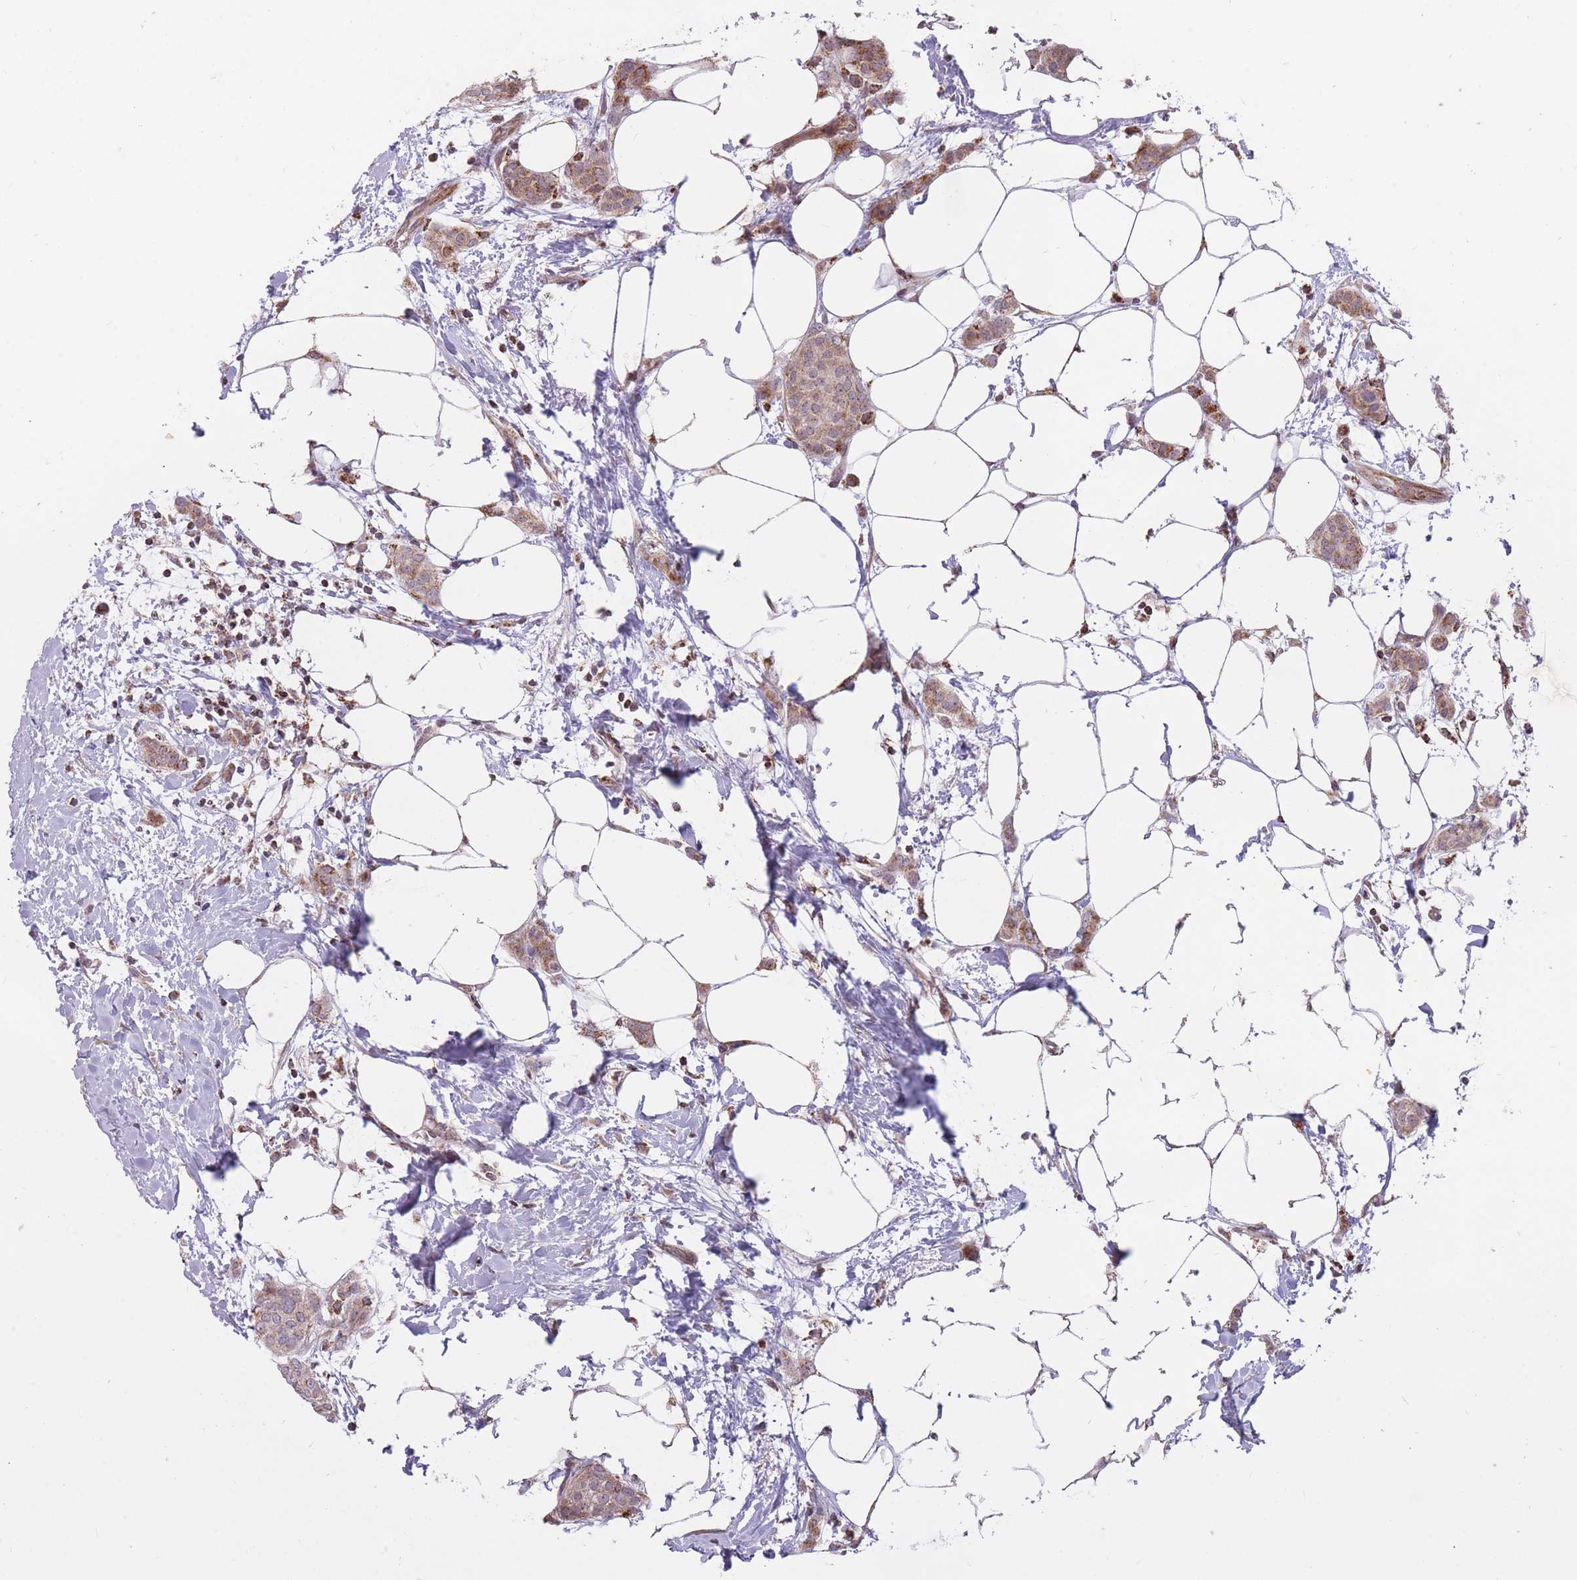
{"staining": {"intensity": "moderate", "quantity": "25%-75%", "location": "cytoplasmic/membranous"}, "tissue": "breast cancer", "cell_type": "Tumor cells", "image_type": "cancer", "snomed": [{"axis": "morphology", "description": "Duct carcinoma"}, {"axis": "topography", "description": "Breast"}], "caption": "Moderate cytoplasmic/membranous protein staining is seen in about 25%-75% of tumor cells in breast cancer.", "gene": "DPYSL4", "patient": {"sex": "female", "age": 72}}